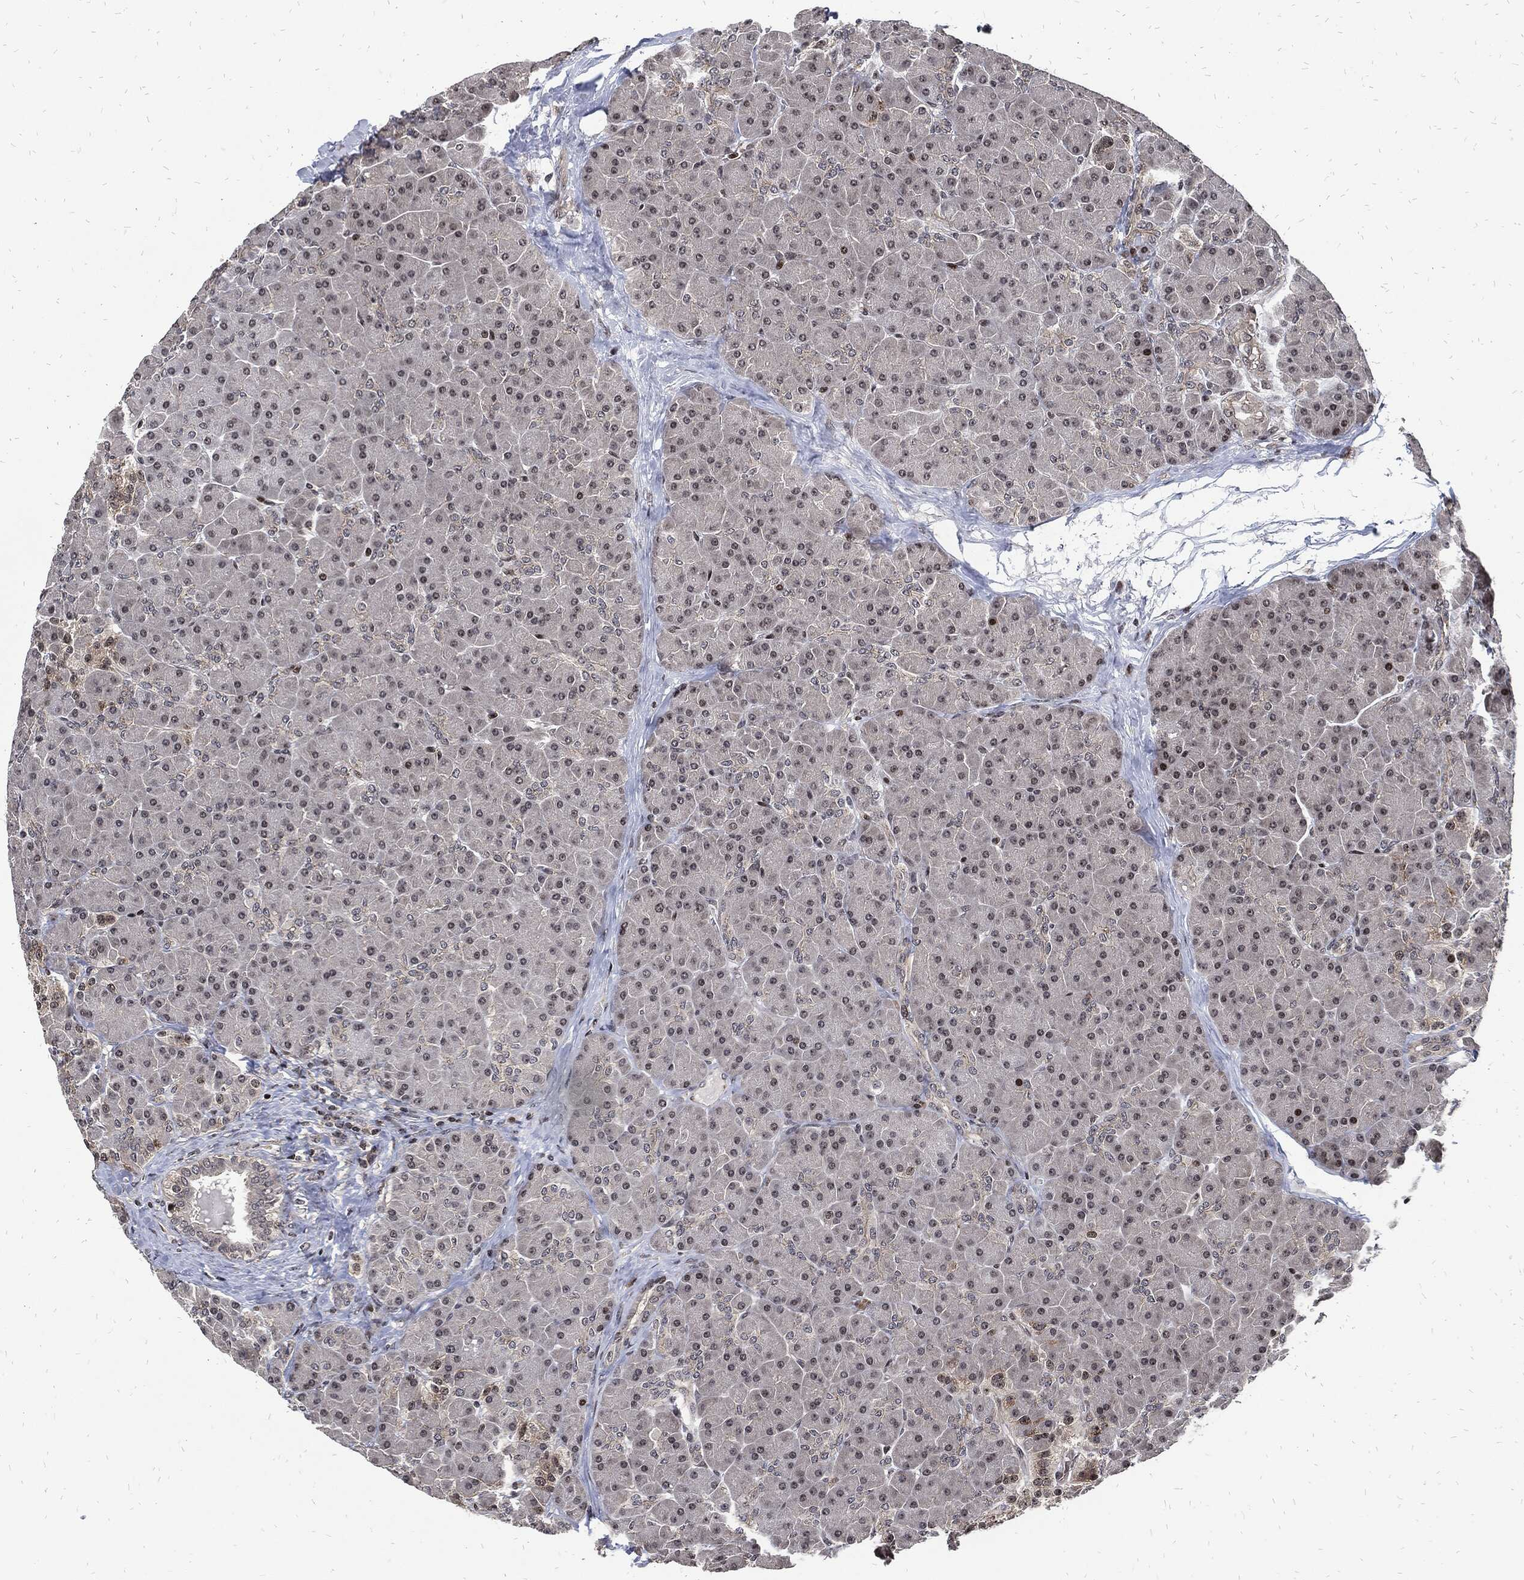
{"staining": {"intensity": "strong", "quantity": "<25%", "location": "nuclear"}, "tissue": "pancreas", "cell_type": "Exocrine glandular cells", "image_type": "normal", "snomed": [{"axis": "morphology", "description": "Normal tissue, NOS"}, {"axis": "topography", "description": "Pancreas"}], "caption": "Immunohistochemical staining of unremarkable human pancreas reveals strong nuclear protein expression in approximately <25% of exocrine glandular cells. Nuclei are stained in blue.", "gene": "ZNF775", "patient": {"sex": "female", "age": 44}}